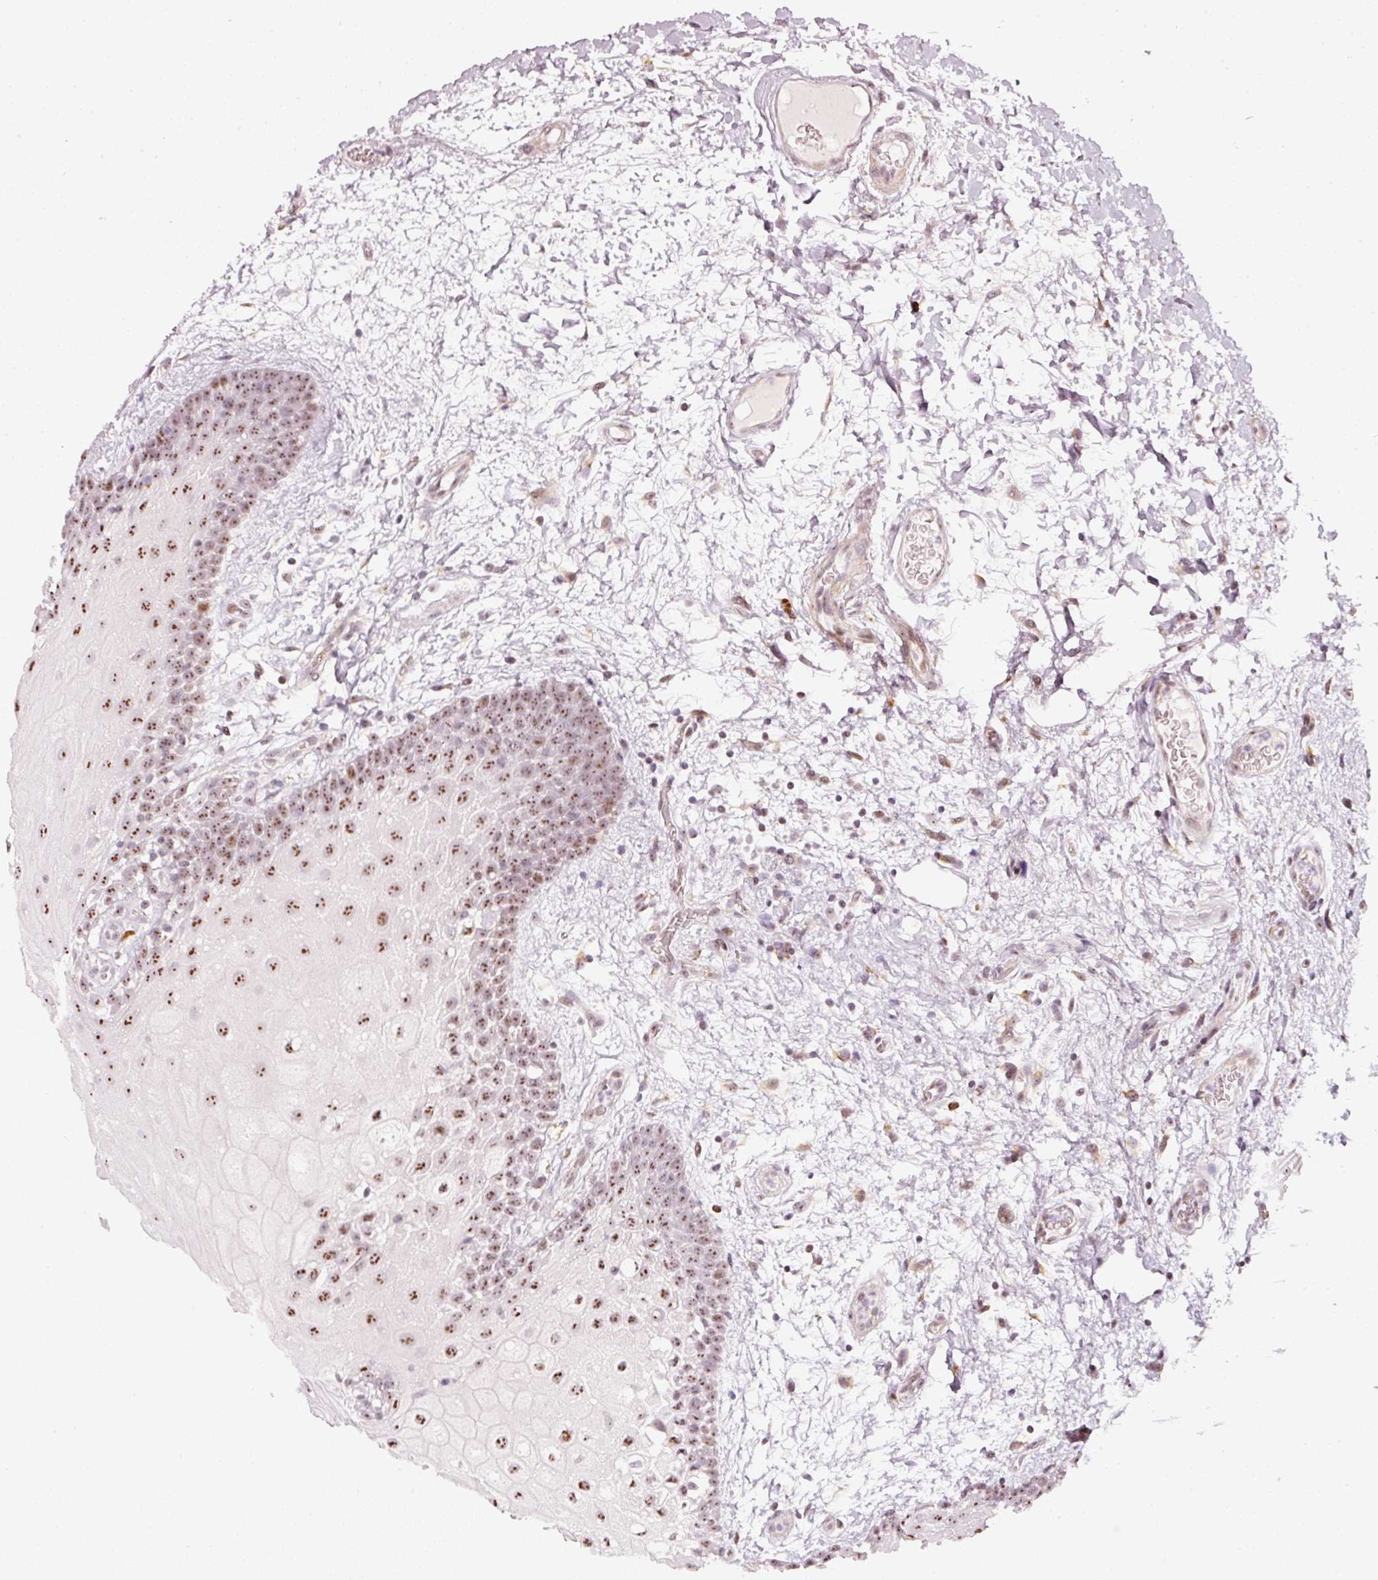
{"staining": {"intensity": "moderate", "quantity": ">75%", "location": "nuclear"}, "tissue": "oral mucosa", "cell_type": "Squamous epithelial cells", "image_type": "normal", "snomed": [{"axis": "morphology", "description": "Normal tissue, NOS"}, {"axis": "morphology", "description": "Squamous cell carcinoma, NOS"}, {"axis": "topography", "description": "Oral tissue"}, {"axis": "topography", "description": "Tounge, NOS"}, {"axis": "topography", "description": "Head-Neck"}], "caption": "Immunohistochemical staining of unremarkable oral mucosa shows medium levels of moderate nuclear positivity in about >75% of squamous epithelial cells. Ihc stains the protein of interest in brown and the nuclei are stained blue.", "gene": "MXRA8", "patient": {"sex": "male", "age": 76}}